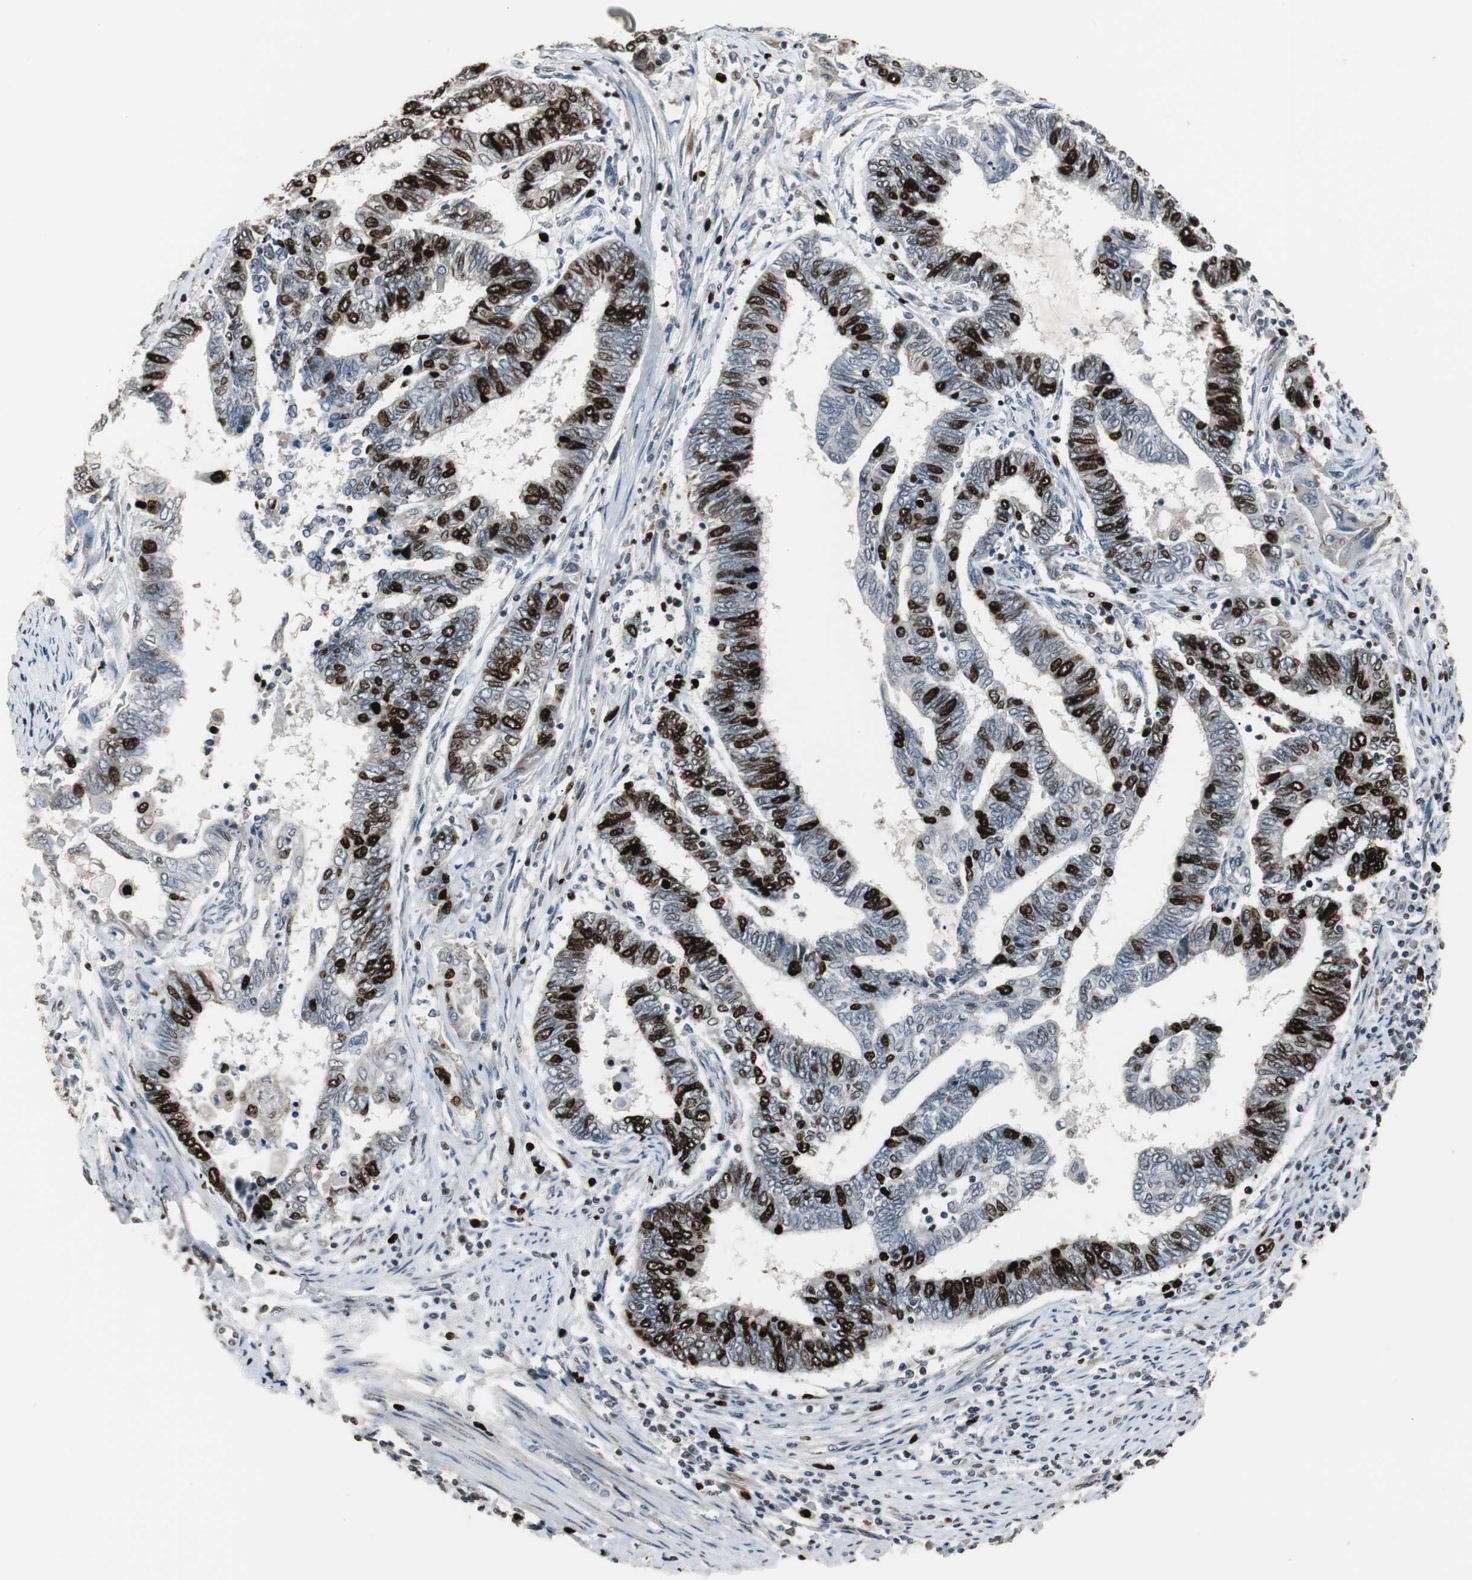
{"staining": {"intensity": "strong", "quantity": "25%-75%", "location": "nuclear"}, "tissue": "endometrial cancer", "cell_type": "Tumor cells", "image_type": "cancer", "snomed": [{"axis": "morphology", "description": "Adenocarcinoma, NOS"}, {"axis": "topography", "description": "Uterus"}, {"axis": "topography", "description": "Endometrium"}], "caption": "An immunohistochemistry micrograph of neoplastic tissue is shown. Protein staining in brown shows strong nuclear positivity in endometrial adenocarcinoma within tumor cells.", "gene": "TOP2A", "patient": {"sex": "female", "age": 70}}